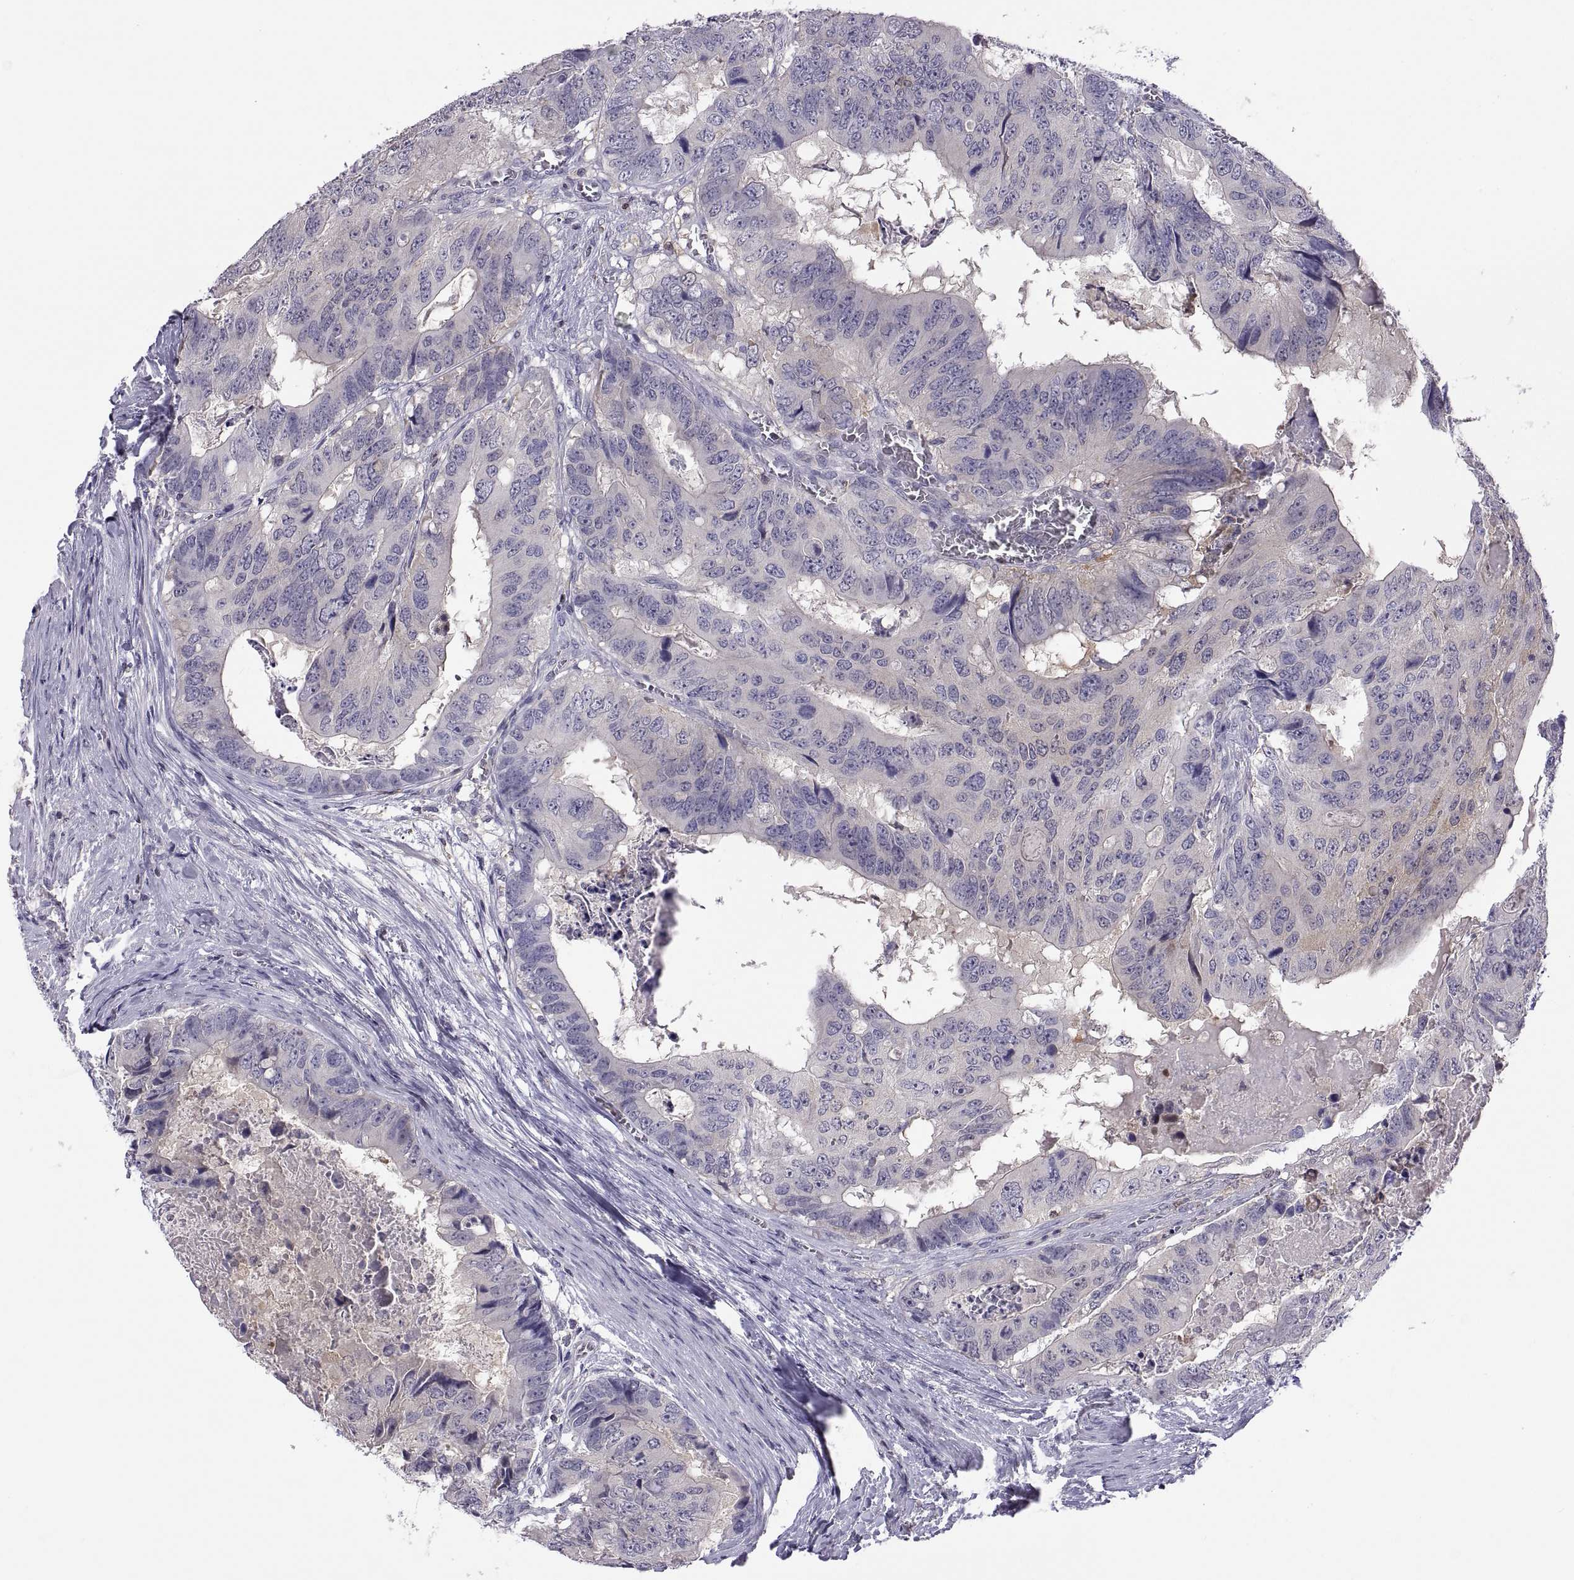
{"staining": {"intensity": "negative", "quantity": "none", "location": "none"}, "tissue": "colorectal cancer", "cell_type": "Tumor cells", "image_type": "cancer", "snomed": [{"axis": "morphology", "description": "Adenocarcinoma, NOS"}, {"axis": "topography", "description": "Colon"}], "caption": "Adenocarcinoma (colorectal) was stained to show a protein in brown. There is no significant positivity in tumor cells.", "gene": "FGF9", "patient": {"sex": "male", "age": 79}}